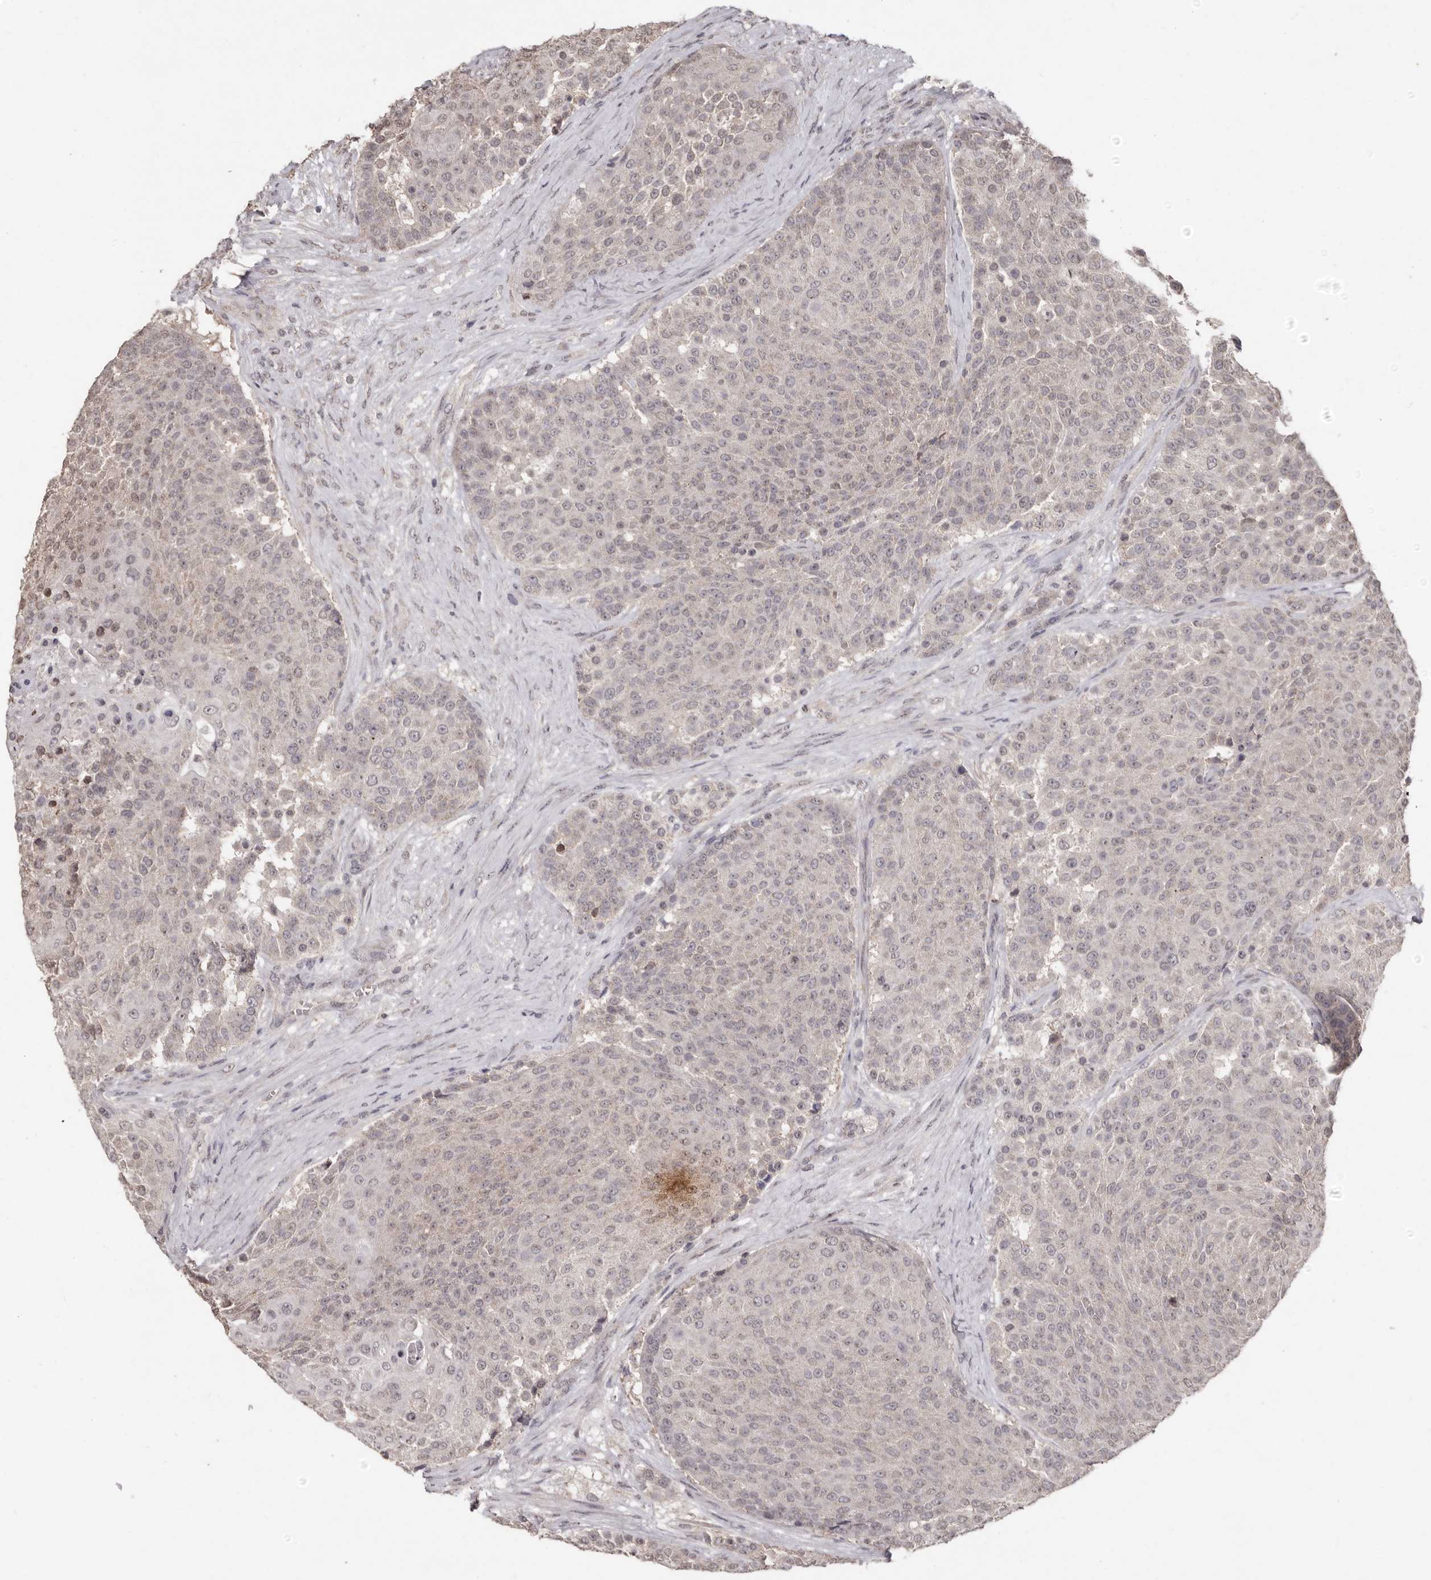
{"staining": {"intensity": "negative", "quantity": "none", "location": "none"}, "tissue": "urothelial cancer", "cell_type": "Tumor cells", "image_type": "cancer", "snomed": [{"axis": "morphology", "description": "Urothelial carcinoma, High grade"}, {"axis": "topography", "description": "Urinary bladder"}], "caption": "Immunohistochemistry (IHC) histopathology image of urothelial carcinoma (high-grade) stained for a protein (brown), which shows no expression in tumor cells.", "gene": "LINGO2", "patient": {"sex": "female", "age": 63}}